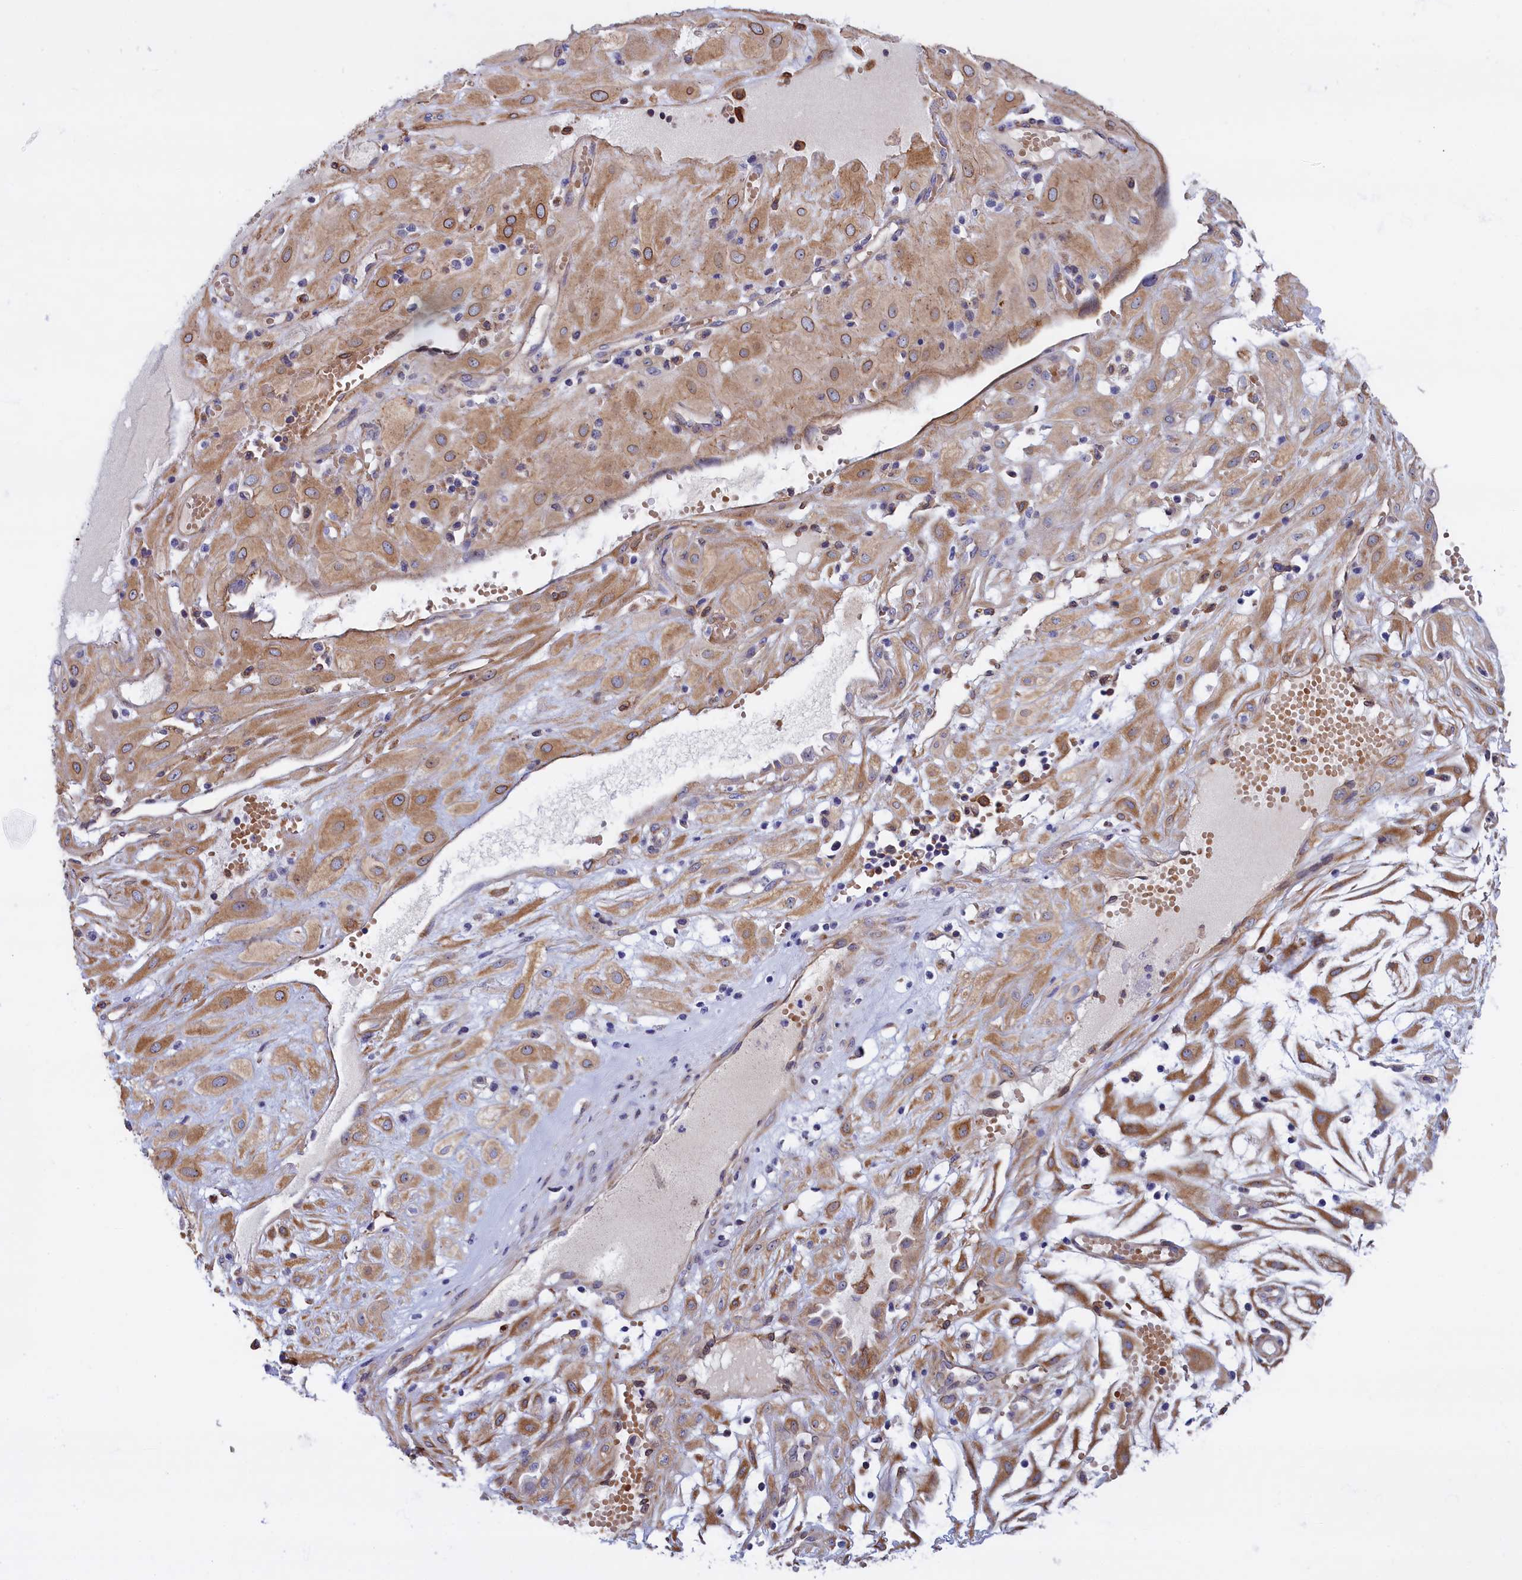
{"staining": {"intensity": "moderate", "quantity": ">75%", "location": "cytoplasmic/membranous"}, "tissue": "cervical cancer", "cell_type": "Tumor cells", "image_type": "cancer", "snomed": [{"axis": "morphology", "description": "Squamous cell carcinoma, NOS"}, {"axis": "topography", "description": "Cervix"}], "caption": "Cervical cancer (squamous cell carcinoma) stained with IHC displays moderate cytoplasmic/membranous positivity in about >75% of tumor cells. (Stains: DAB (3,3'-diaminobenzidine) in brown, nuclei in blue, Microscopy: brightfield microscopy at high magnification).", "gene": "ABCC12", "patient": {"sex": "female", "age": 36}}